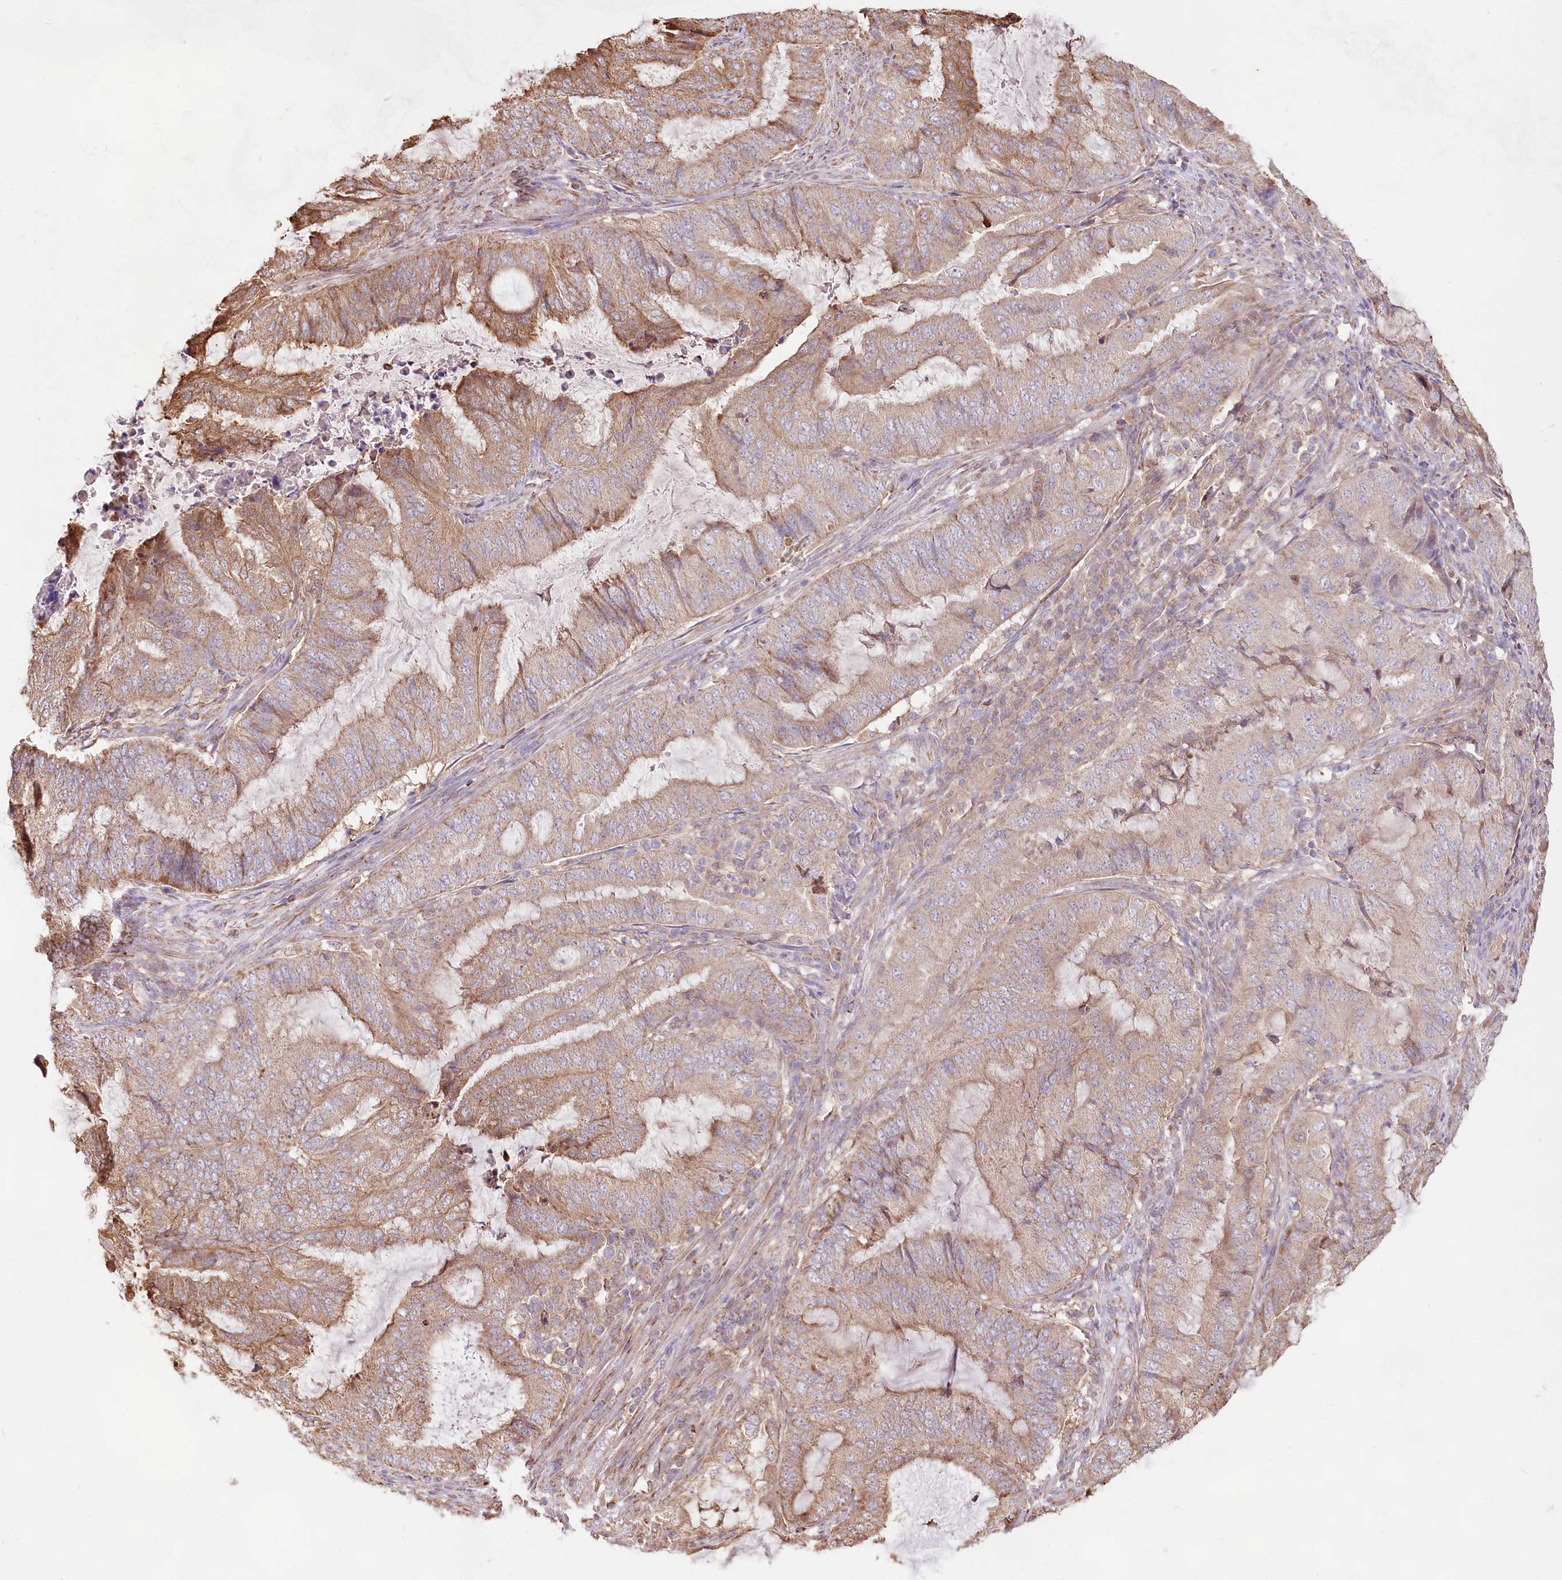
{"staining": {"intensity": "moderate", "quantity": ">75%", "location": "cytoplasmic/membranous"}, "tissue": "endometrial cancer", "cell_type": "Tumor cells", "image_type": "cancer", "snomed": [{"axis": "morphology", "description": "Adenocarcinoma, NOS"}, {"axis": "topography", "description": "Endometrium"}], "caption": "IHC image of neoplastic tissue: human endometrial cancer (adenocarcinoma) stained using immunohistochemistry (IHC) shows medium levels of moderate protein expression localized specifically in the cytoplasmic/membranous of tumor cells, appearing as a cytoplasmic/membranous brown color.", "gene": "TASOR2", "patient": {"sex": "female", "age": 51}}